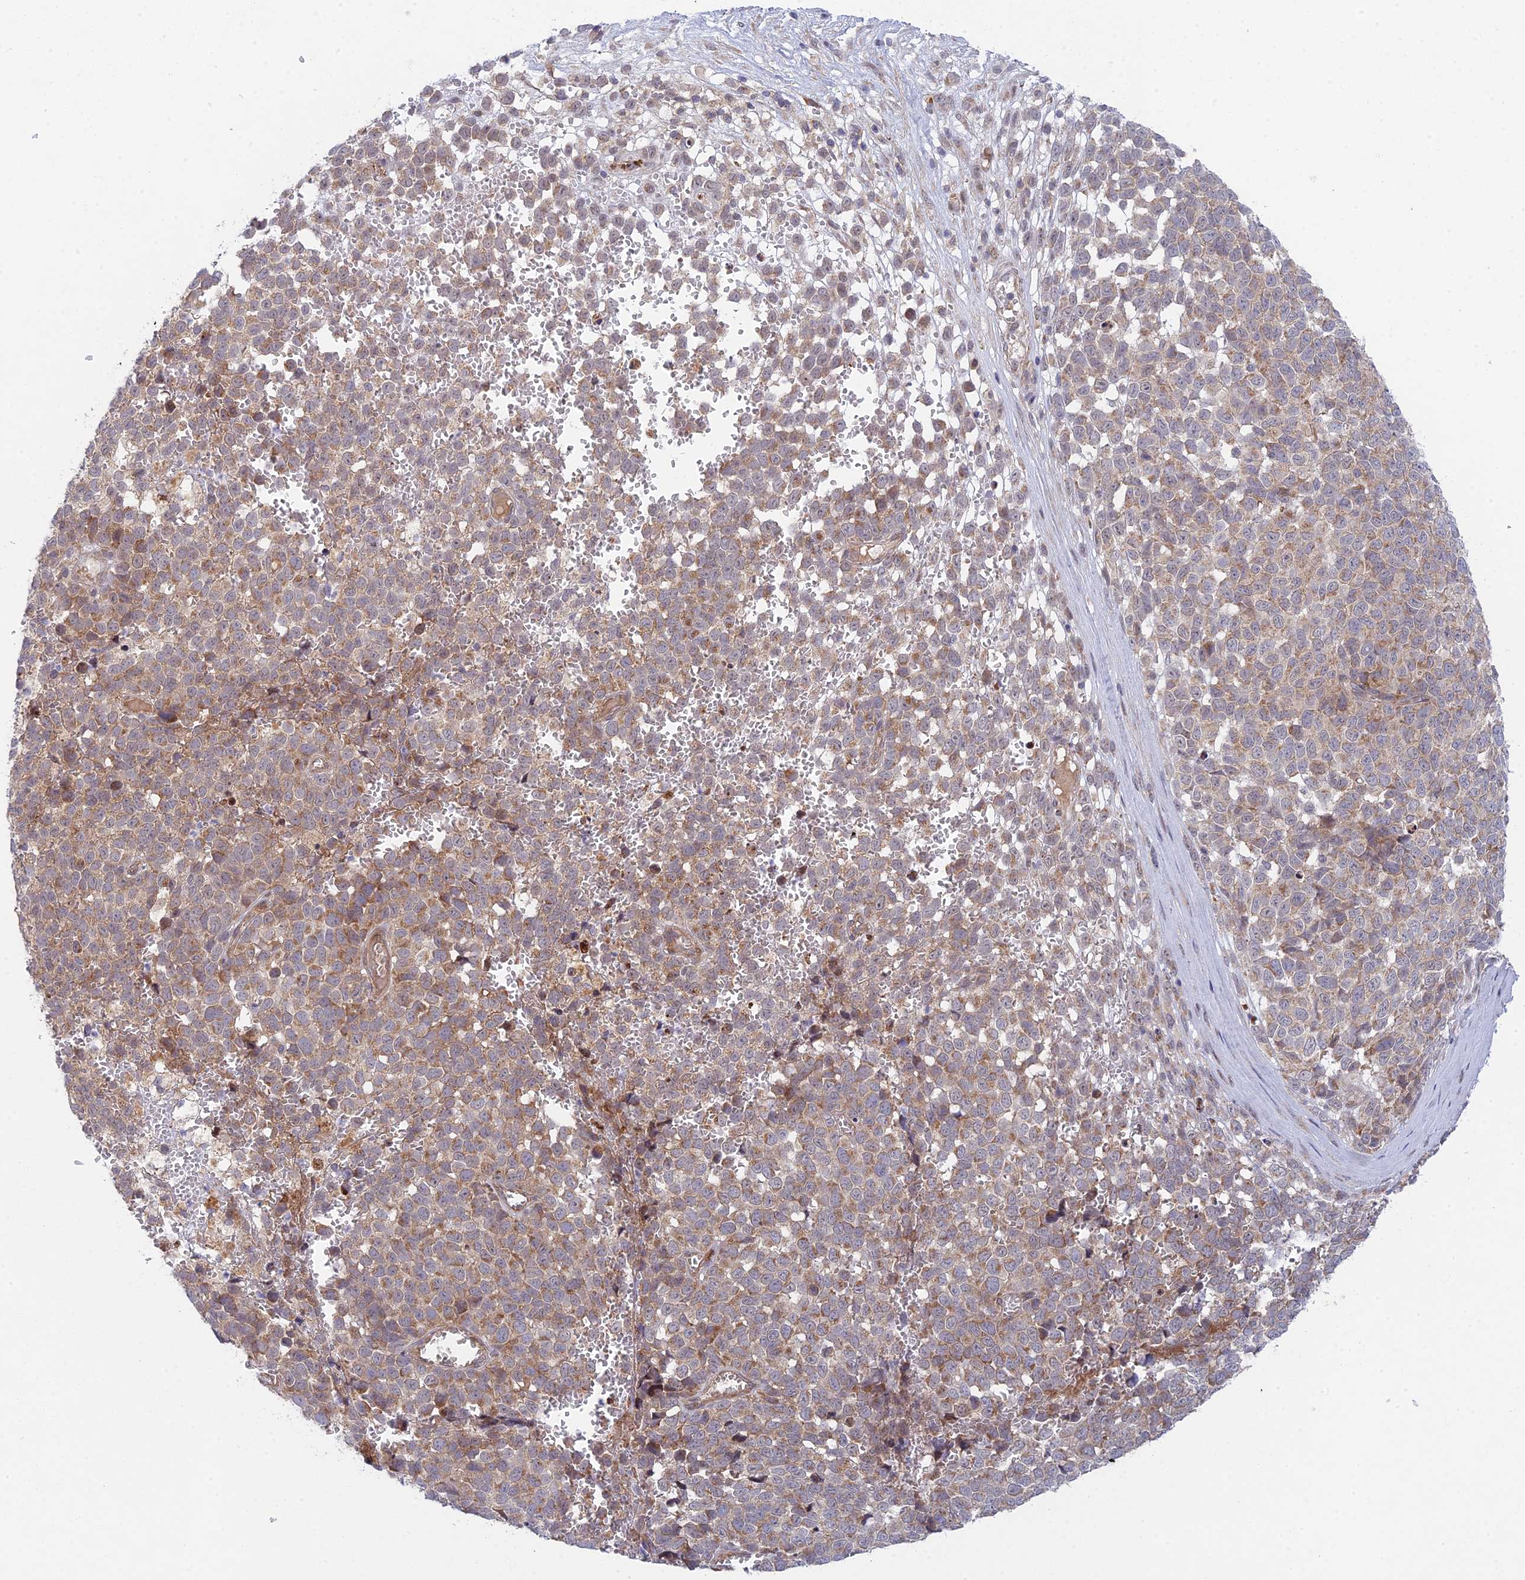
{"staining": {"intensity": "weak", "quantity": ">75%", "location": "cytoplasmic/membranous"}, "tissue": "melanoma", "cell_type": "Tumor cells", "image_type": "cancer", "snomed": [{"axis": "morphology", "description": "Malignant melanoma, NOS"}, {"axis": "topography", "description": "Nose, NOS"}], "caption": "Tumor cells display low levels of weak cytoplasmic/membranous staining in approximately >75% of cells in malignant melanoma.", "gene": "INCA1", "patient": {"sex": "female", "age": 48}}